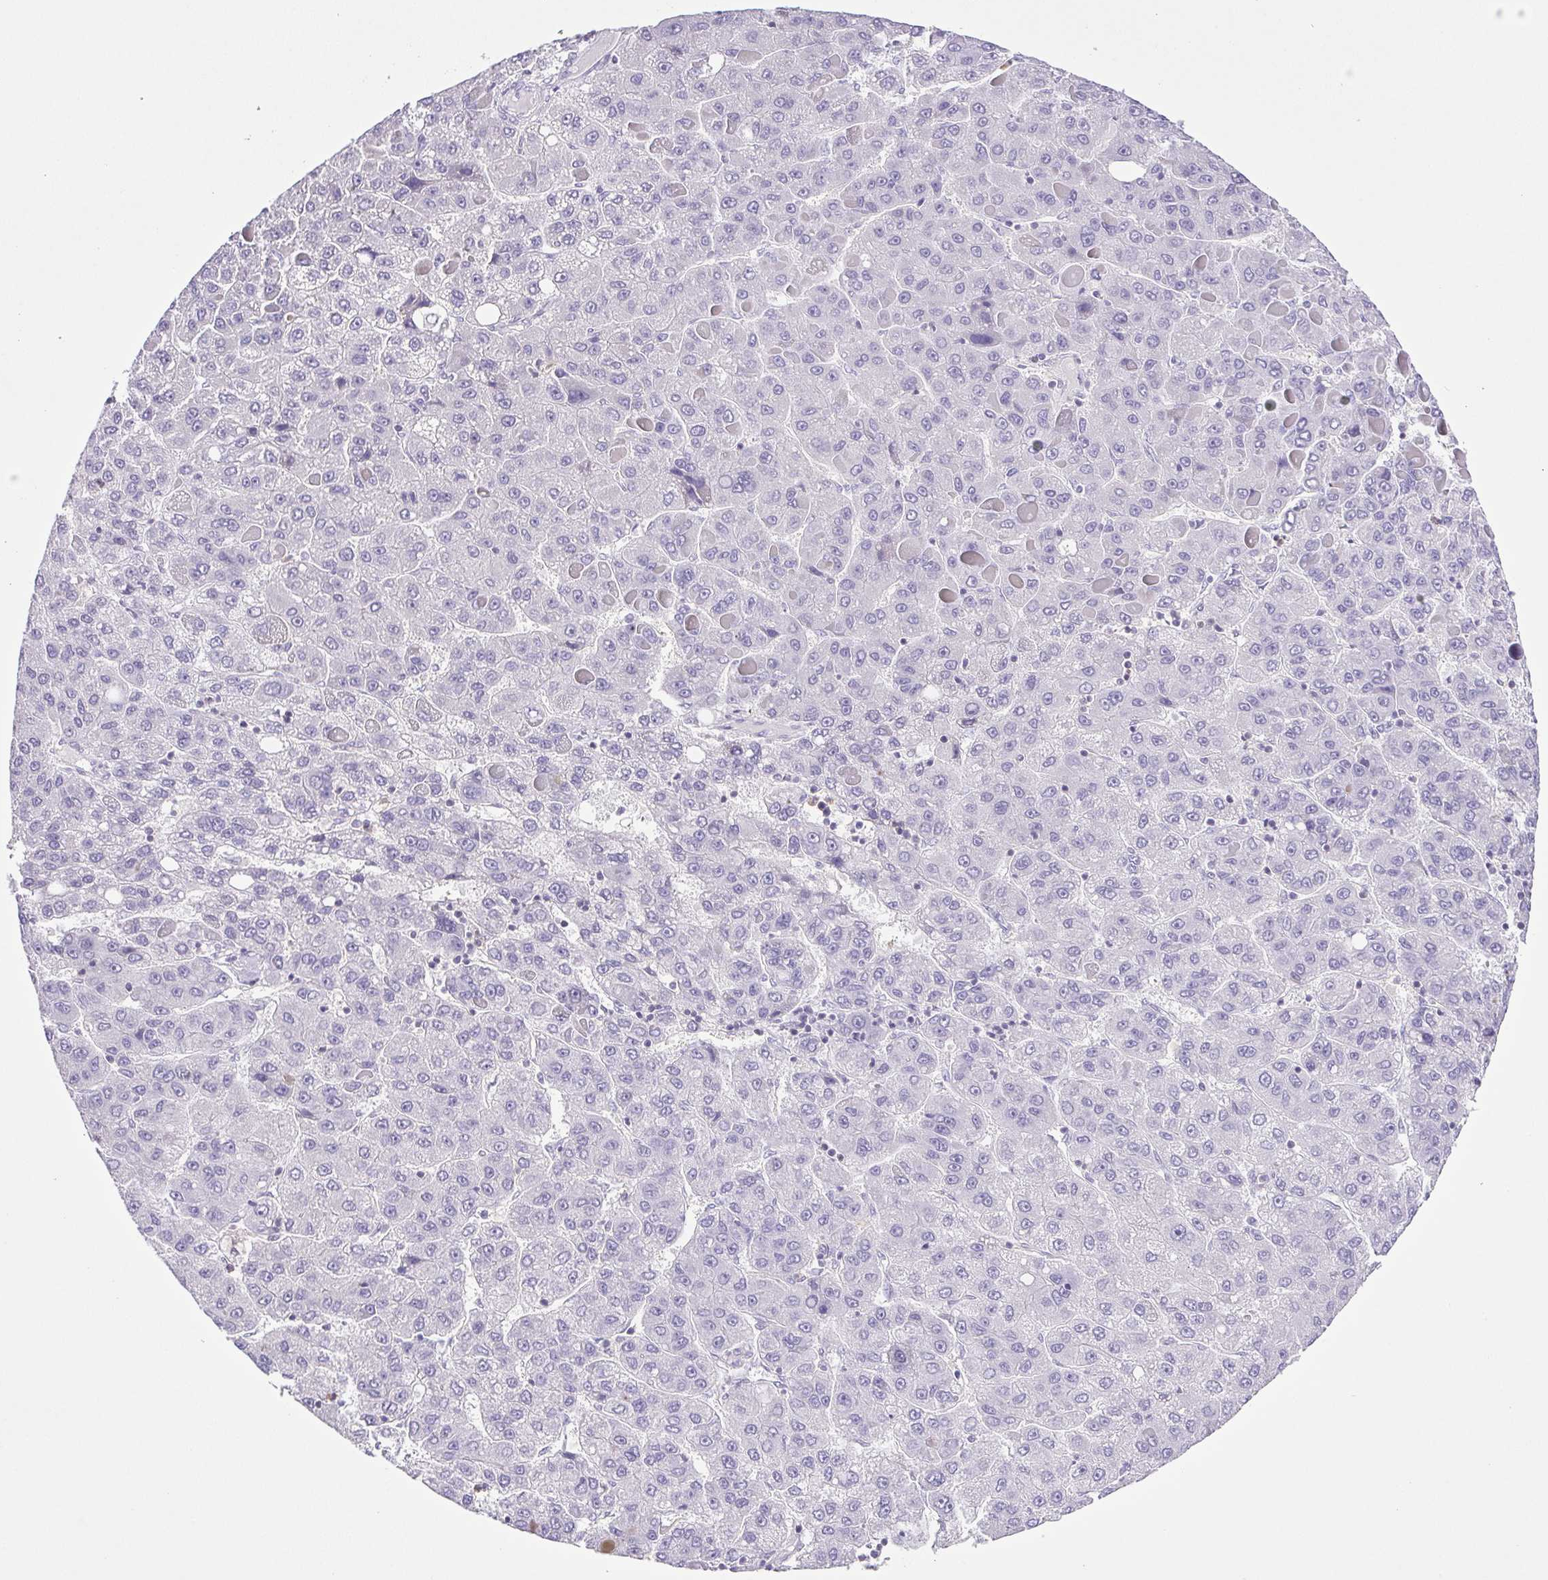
{"staining": {"intensity": "negative", "quantity": "none", "location": "none"}, "tissue": "liver cancer", "cell_type": "Tumor cells", "image_type": "cancer", "snomed": [{"axis": "morphology", "description": "Carcinoma, Hepatocellular, NOS"}, {"axis": "topography", "description": "Liver"}], "caption": "This is an immunohistochemistry photomicrograph of human hepatocellular carcinoma (liver). There is no expression in tumor cells.", "gene": "SYNPR", "patient": {"sex": "female", "age": 82}}